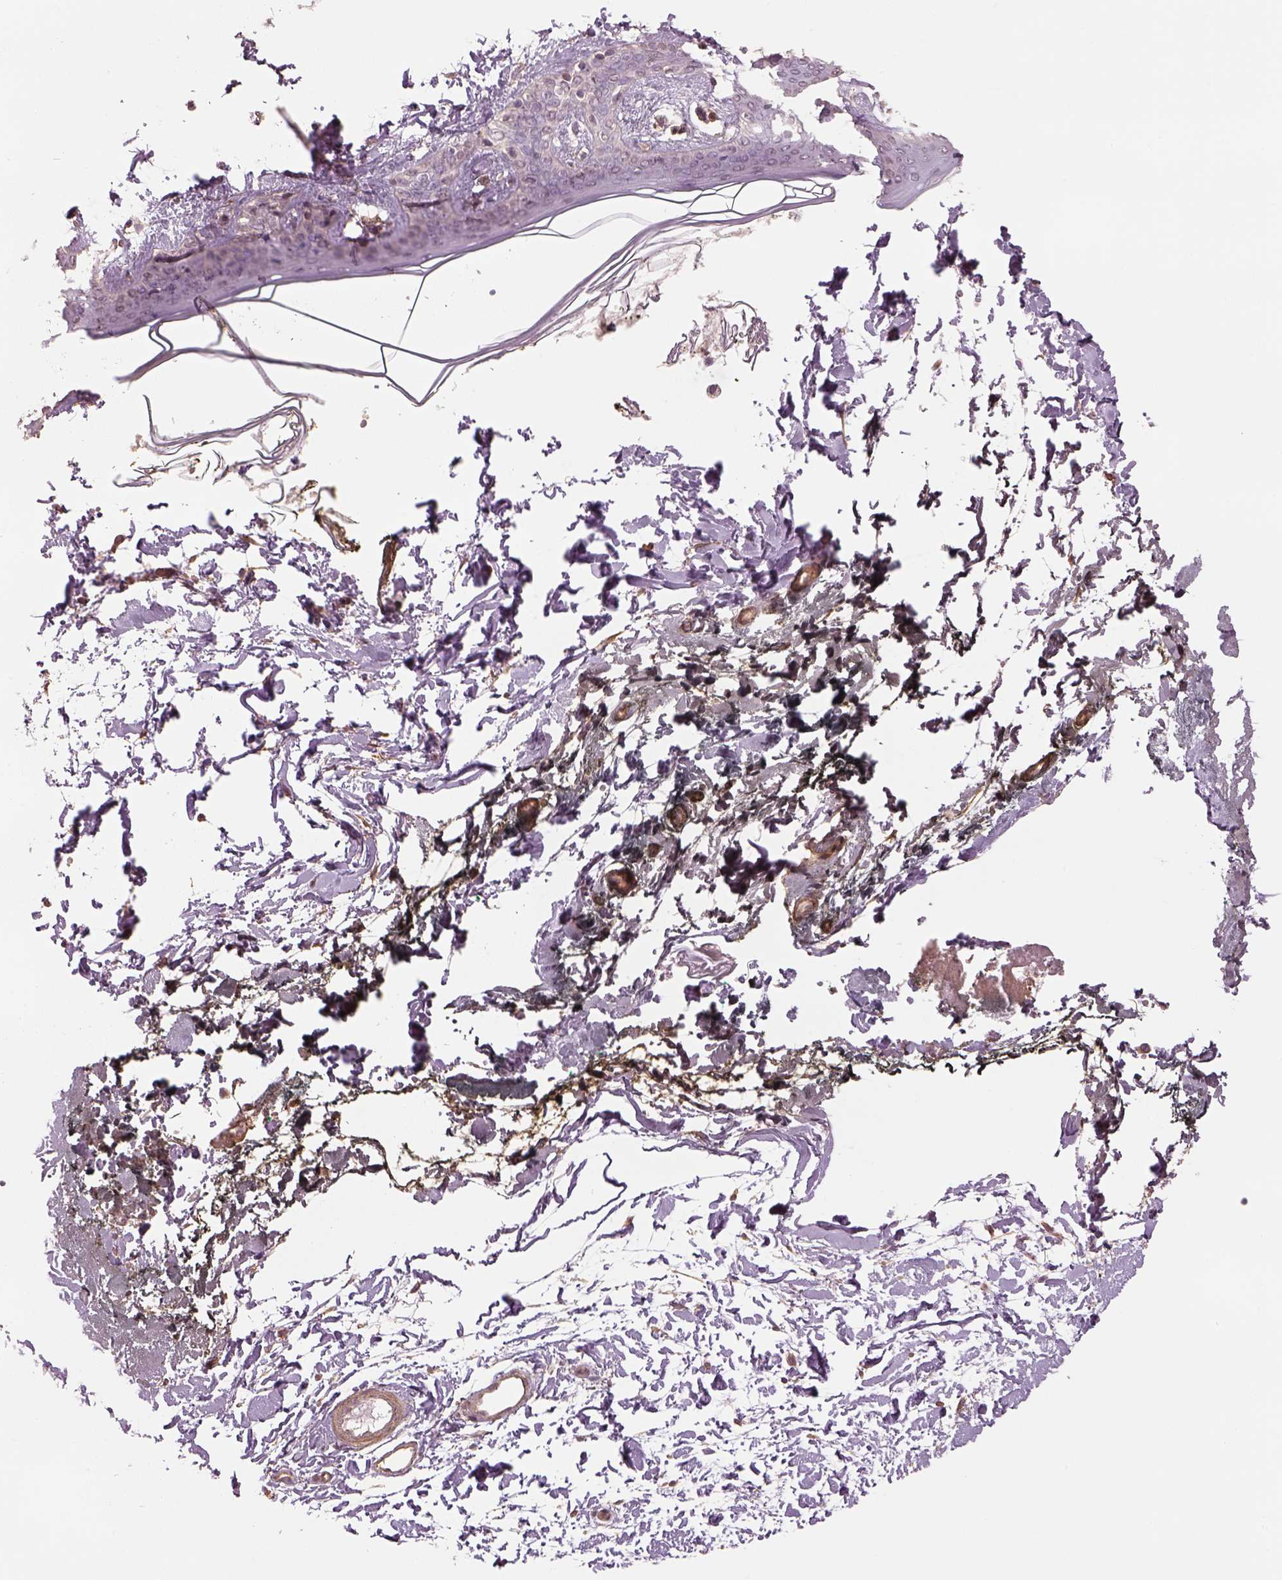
{"staining": {"intensity": "weak", "quantity": "<25%", "location": "cytoplasmic/membranous"}, "tissue": "skin", "cell_type": "Fibroblasts", "image_type": "normal", "snomed": [{"axis": "morphology", "description": "Normal tissue, NOS"}, {"axis": "topography", "description": "Skin"}], "caption": "DAB (3,3'-diaminobenzidine) immunohistochemical staining of normal skin displays no significant expression in fibroblasts.", "gene": "LIN7A", "patient": {"sex": "female", "age": 34}}